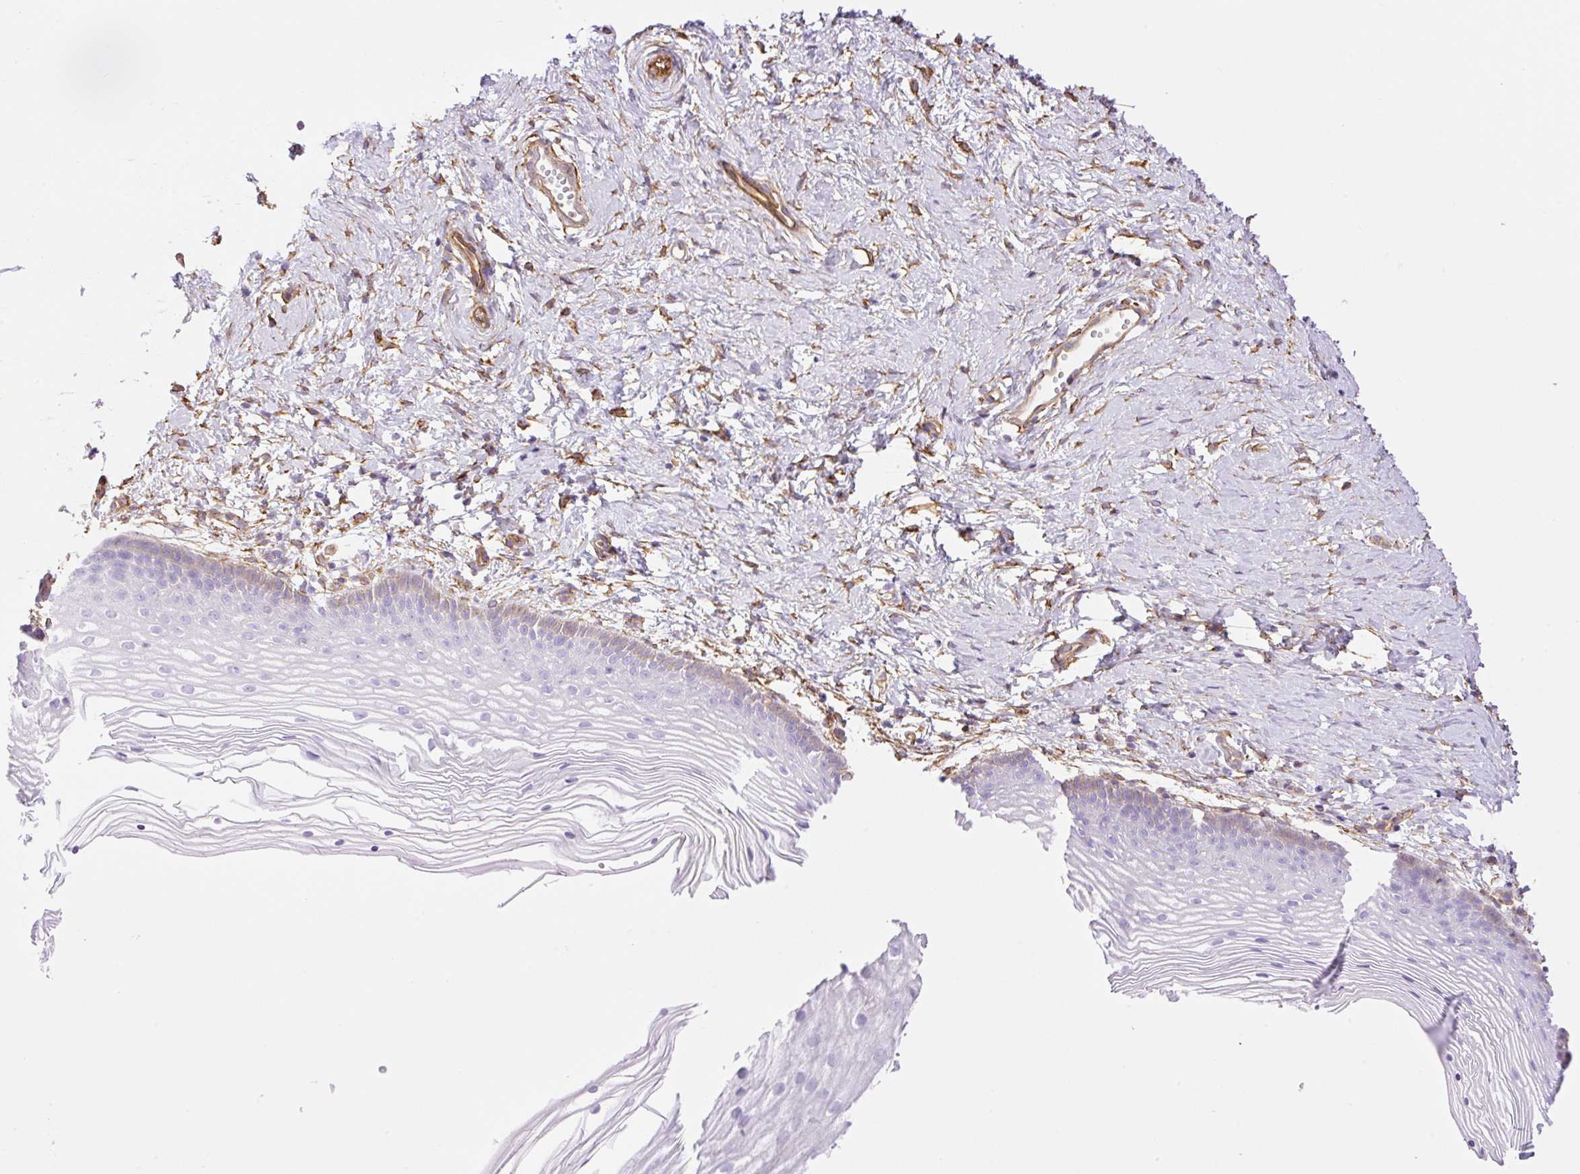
{"staining": {"intensity": "moderate", "quantity": "<25%", "location": "cytoplasmic/membranous"}, "tissue": "vagina", "cell_type": "Squamous epithelial cells", "image_type": "normal", "snomed": [{"axis": "morphology", "description": "Normal tissue, NOS"}, {"axis": "topography", "description": "Vagina"}], "caption": "This image displays immunohistochemistry (IHC) staining of benign human vagina, with low moderate cytoplasmic/membranous positivity in approximately <25% of squamous epithelial cells.", "gene": "EHD1", "patient": {"sex": "female", "age": 56}}